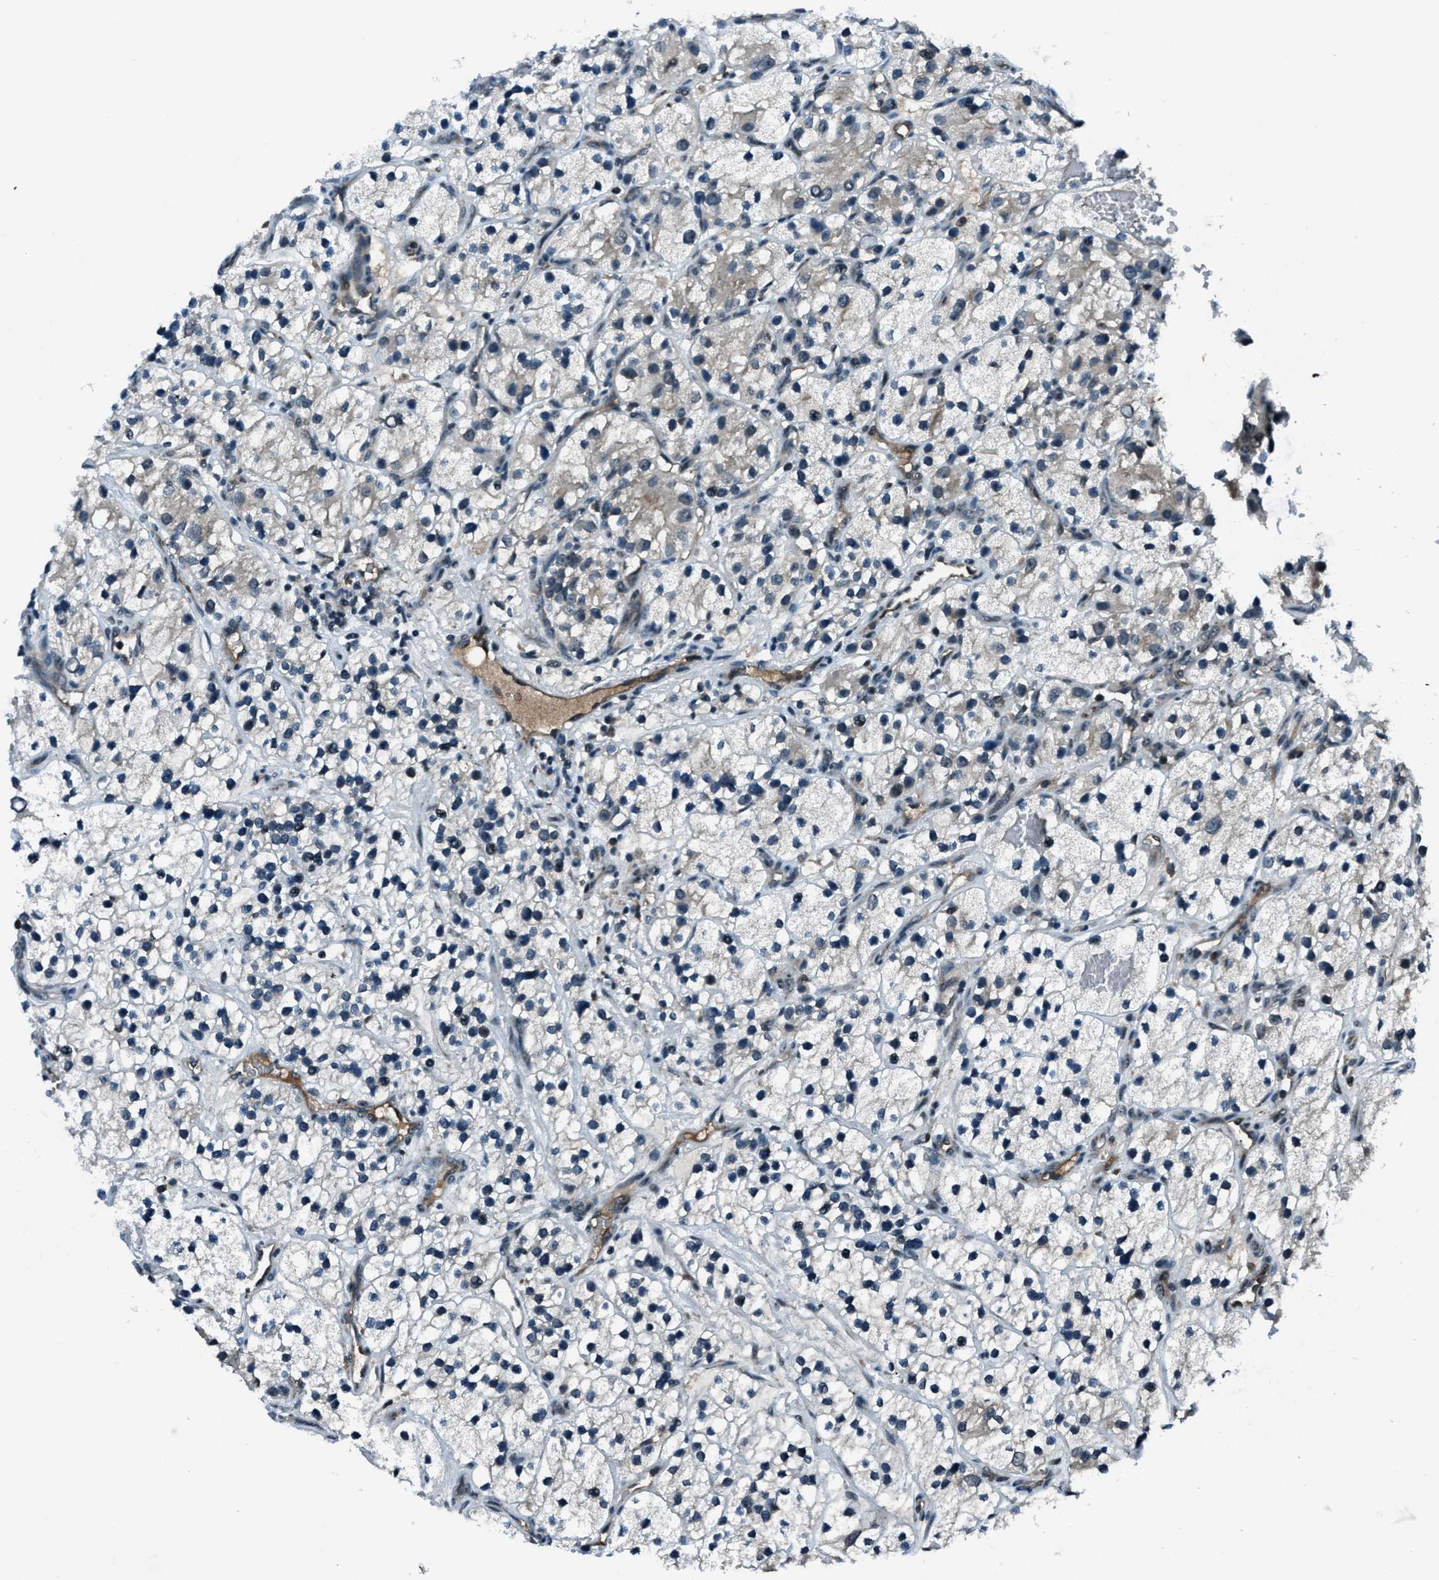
{"staining": {"intensity": "negative", "quantity": "none", "location": "none"}, "tissue": "renal cancer", "cell_type": "Tumor cells", "image_type": "cancer", "snomed": [{"axis": "morphology", "description": "Adenocarcinoma, NOS"}, {"axis": "topography", "description": "Kidney"}], "caption": "DAB (3,3'-diaminobenzidine) immunohistochemical staining of adenocarcinoma (renal) exhibits no significant positivity in tumor cells. The staining is performed using DAB brown chromogen with nuclei counter-stained in using hematoxylin.", "gene": "ACTL9", "patient": {"sex": "female", "age": 57}}